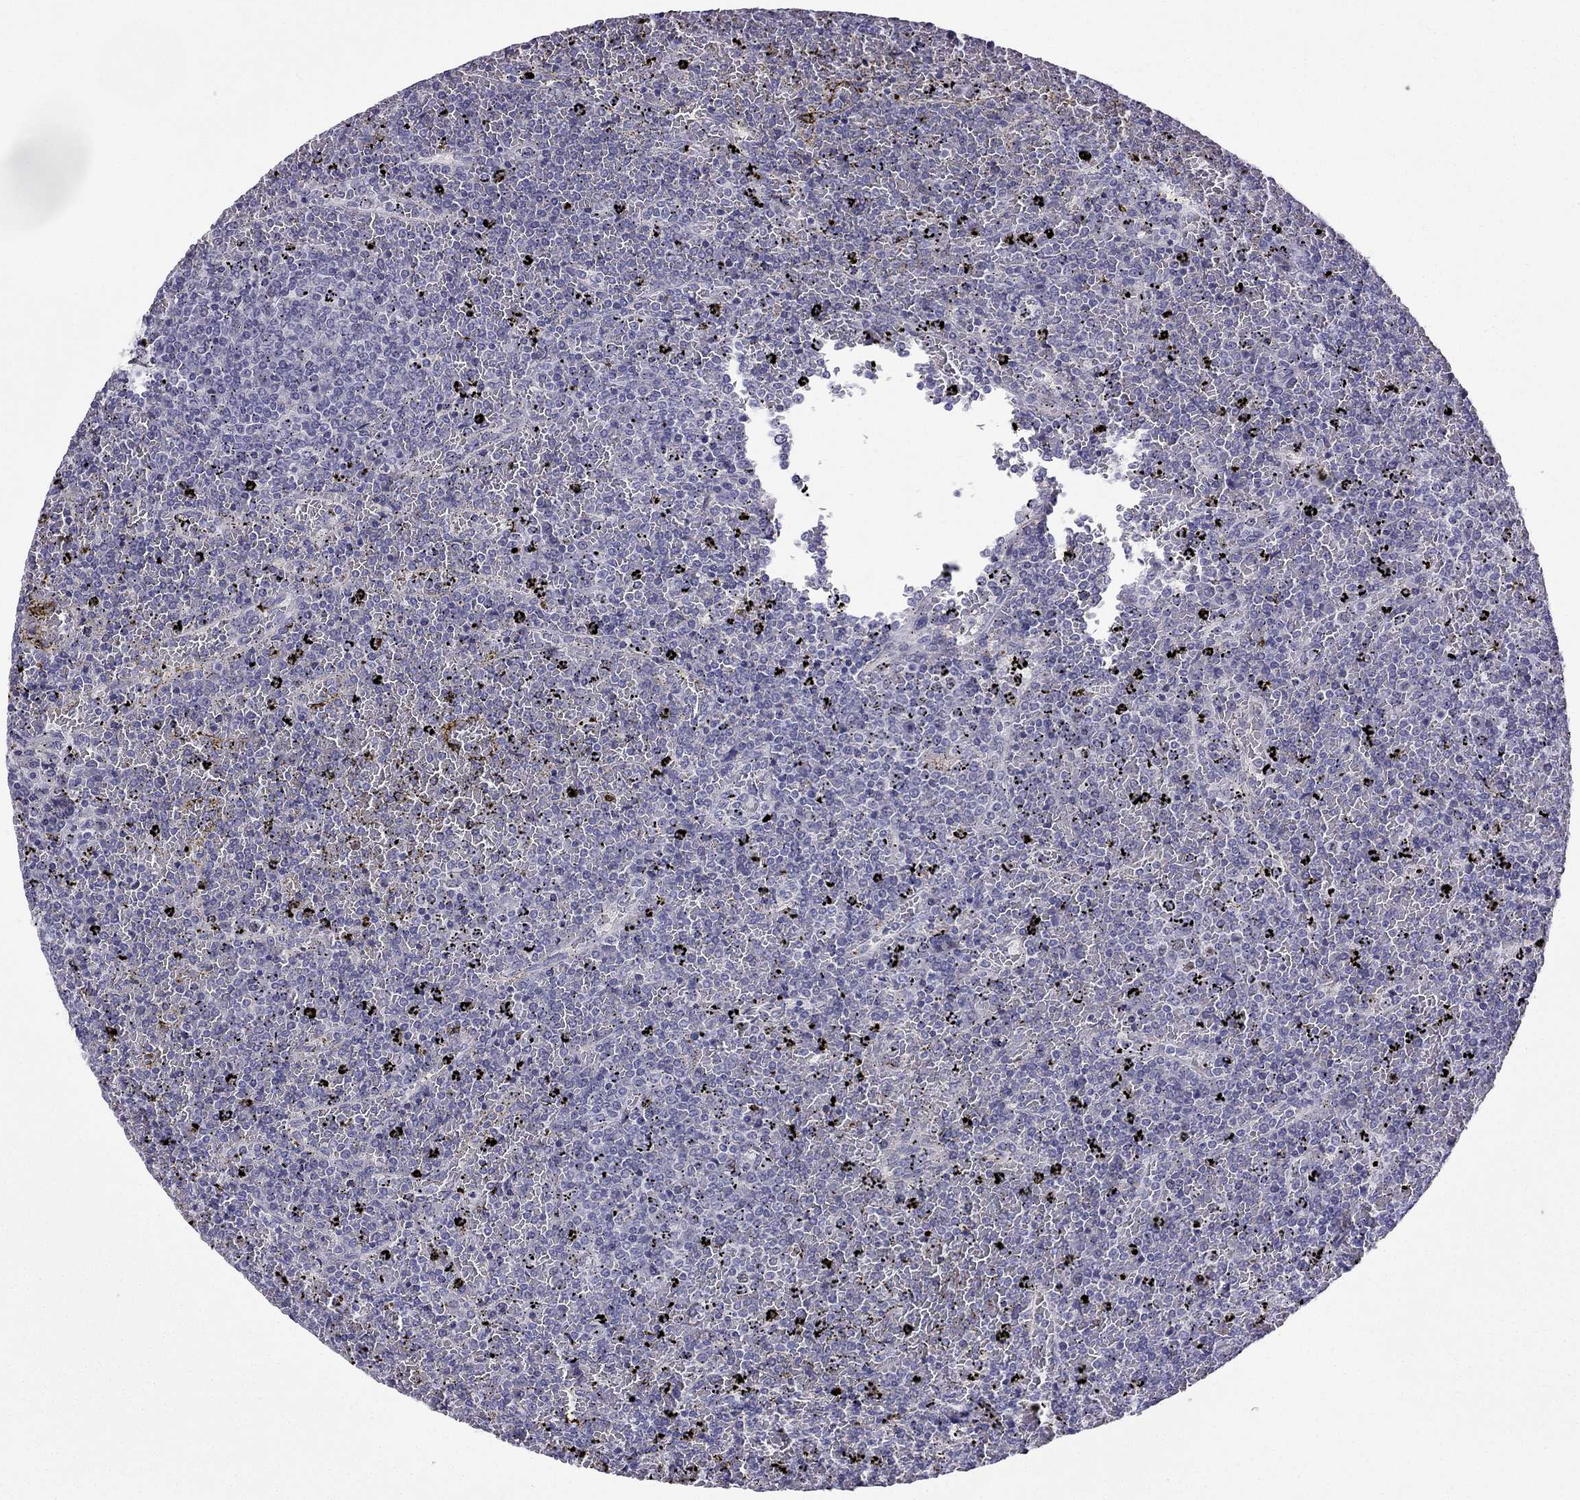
{"staining": {"intensity": "negative", "quantity": "none", "location": "none"}, "tissue": "lymphoma", "cell_type": "Tumor cells", "image_type": "cancer", "snomed": [{"axis": "morphology", "description": "Malignant lymphoma, non-Hodgkin's type, Low grade"}, {"axis": "topography", "description": "Spleen"}], "caption": "Tumor cells show no significant positivity in low-grade malignant lymphoma, non-Hodgkin's type.", "gene": "UHRF1", "patient": {"sex": "female", "age": 77}}